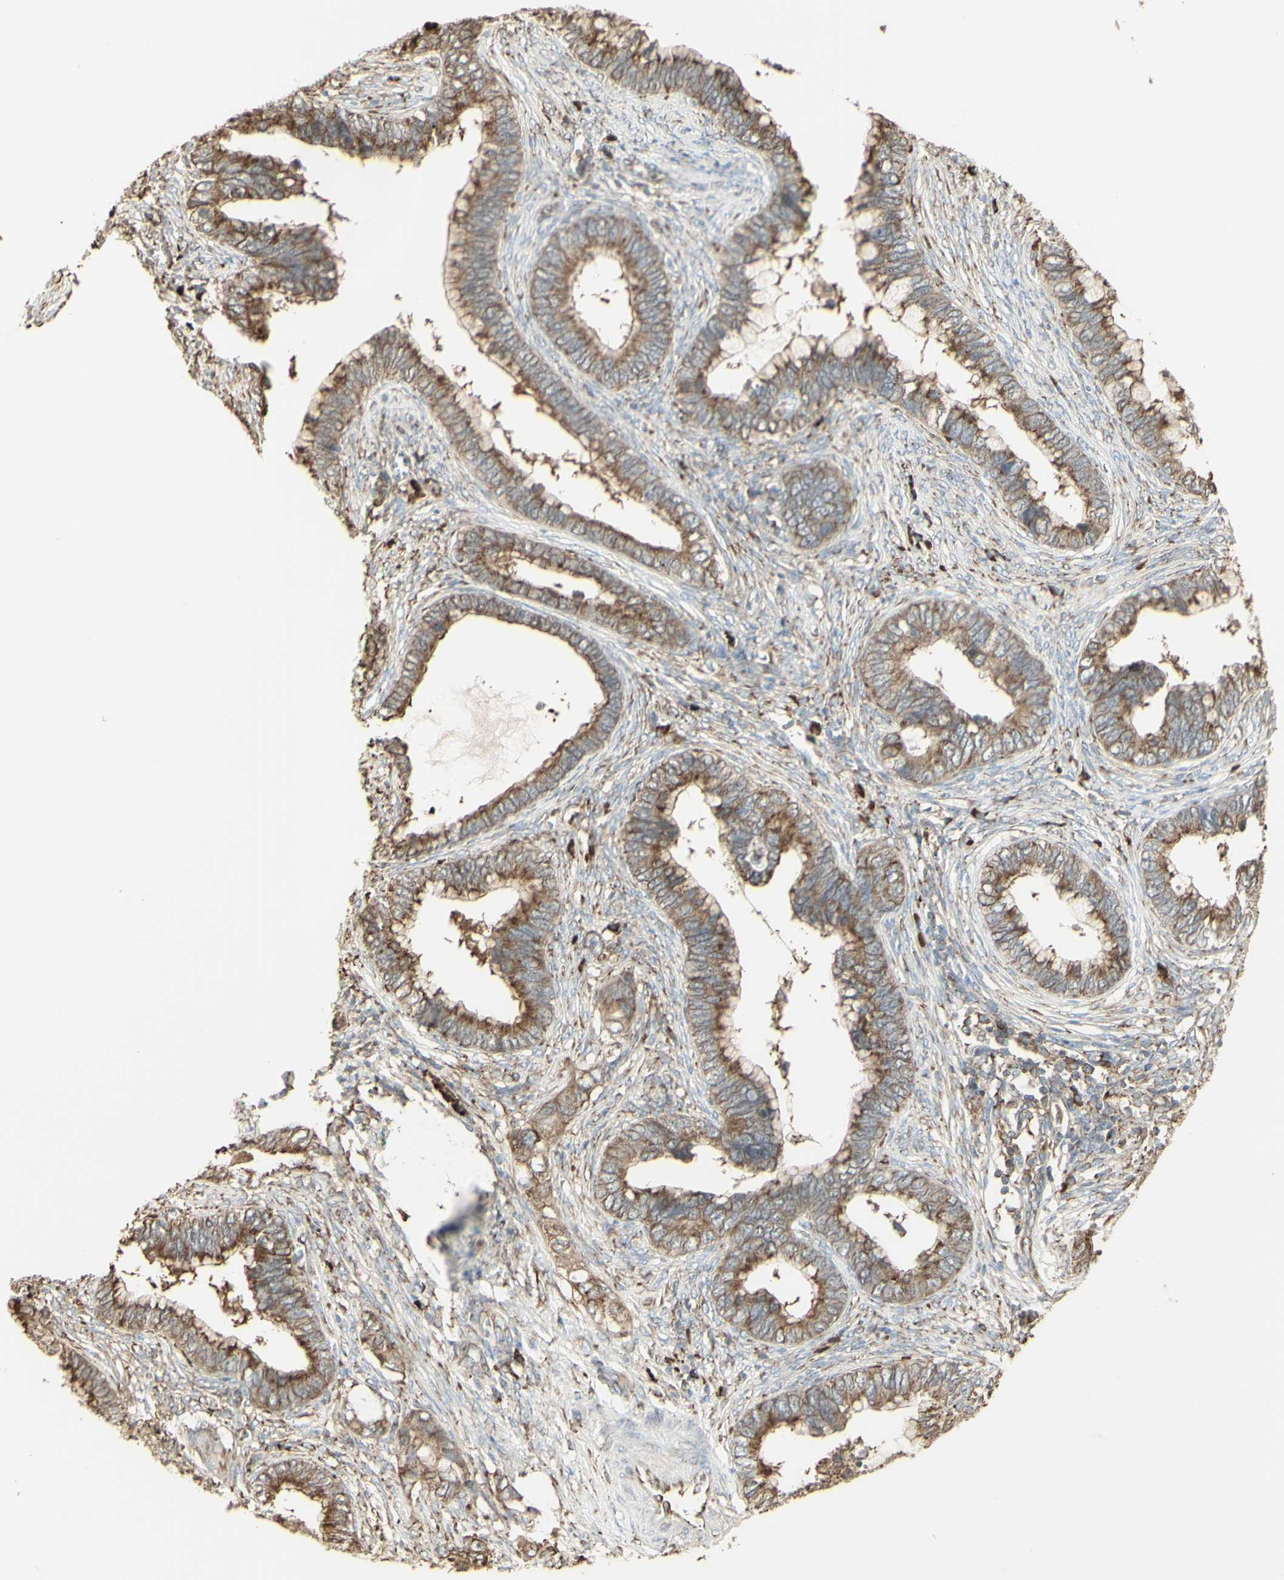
{"staining": {"intensity": "moderate", "quantity": ">75%", "location": "cytoplasmic/membranous"}, "tissue": "cervical cancer", "cell_type": "Tumor cells", "image_type": "cancer", "snomed": [{"axis": "morphology", "description": "Adenocarcinoma, NOS"}, {"axis": "topography", "description": "Cervix"}], "caption": "The photomicrograph displays staining of cervical adenocarcinoma, revealing moderate cytoplasmic/membranous protein staining (brown color) within tumor cells.", "gene": "EEF1B2", "patient": {"sex": "female", "age": 44}}